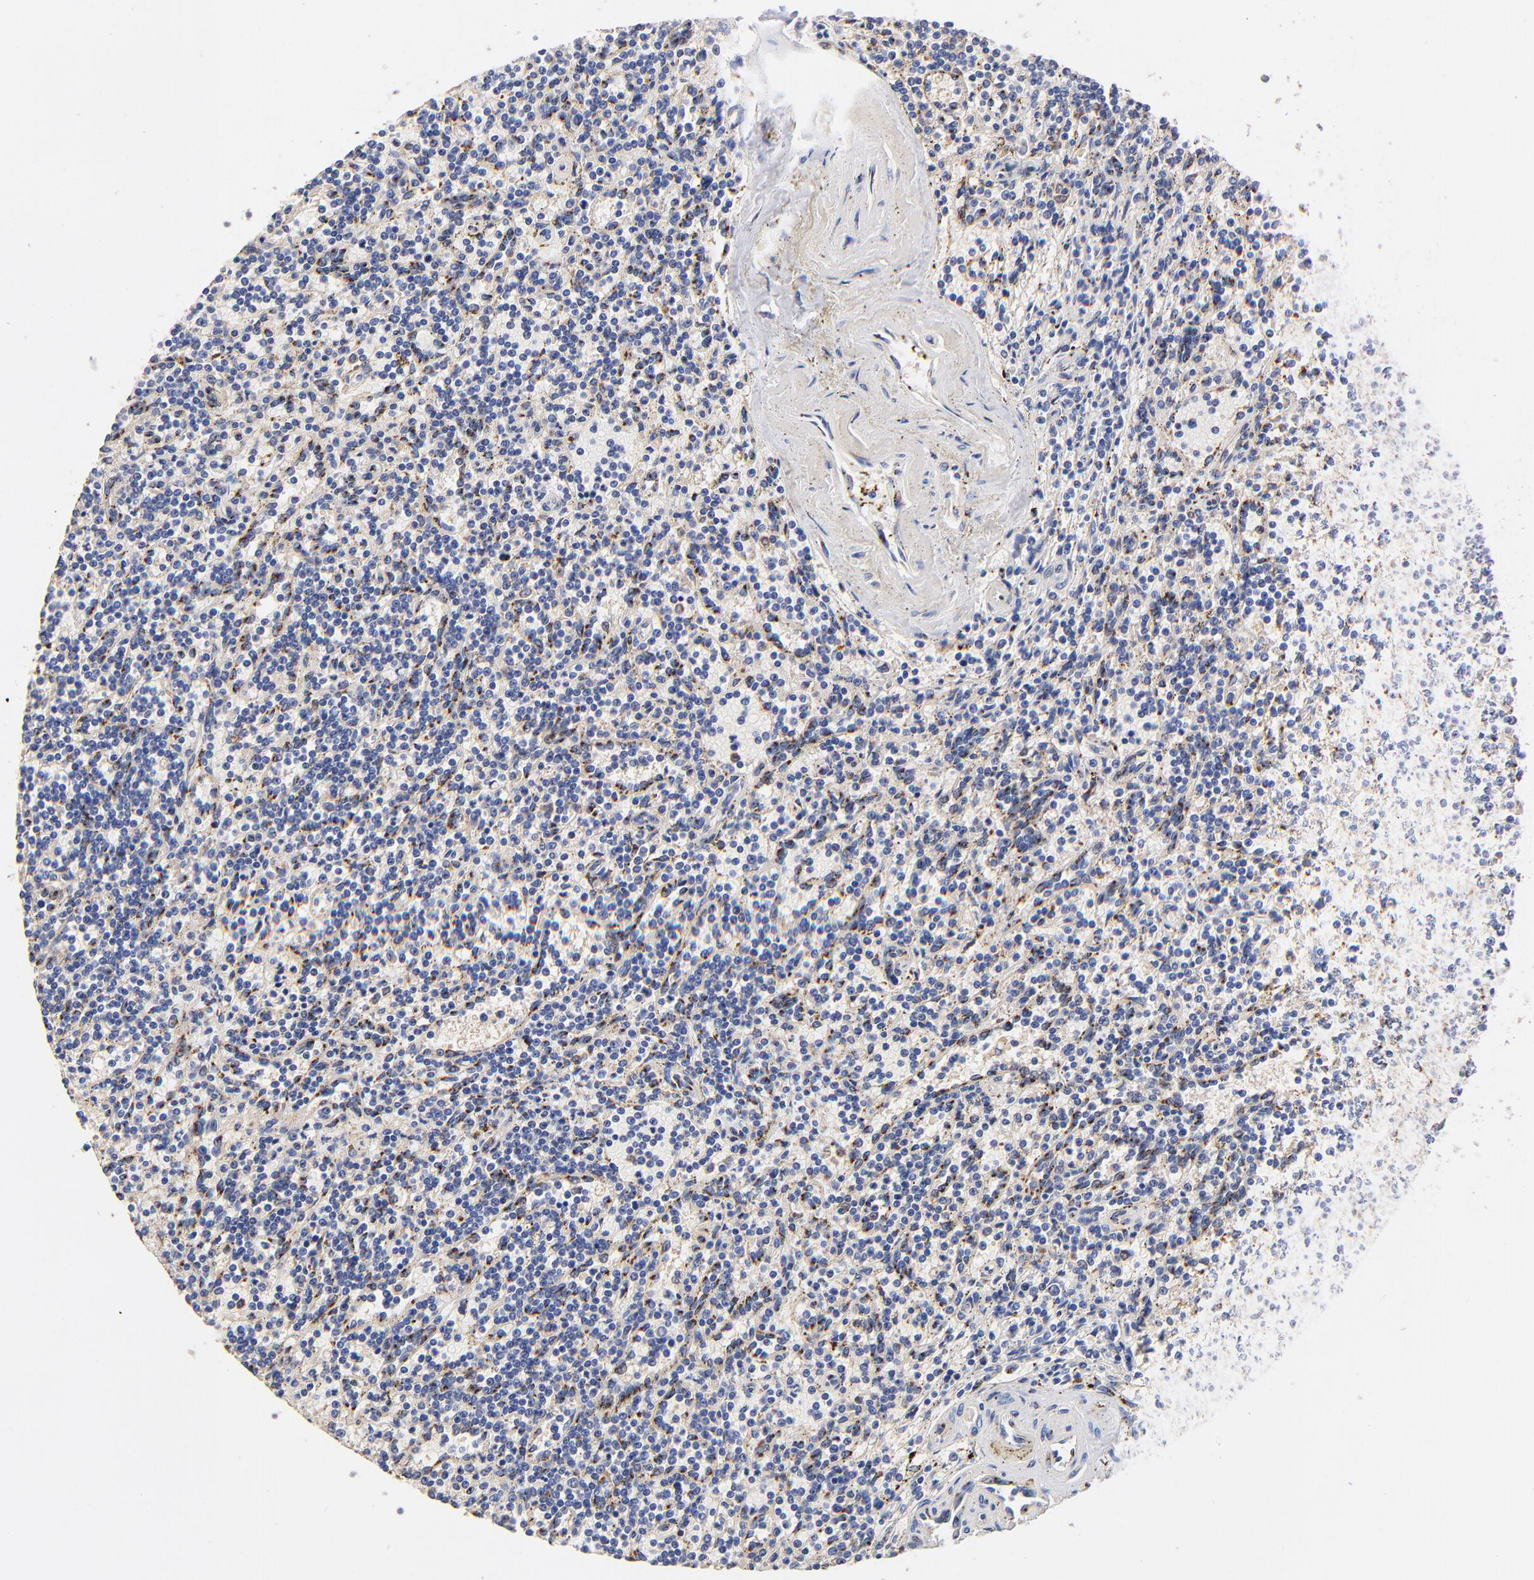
{"staining": {"intensity": "moderate", "quantity": "<25%", "location": "cytoplasmic/membranous"}, "tissue": "lymphoma", "cell_type": "Tumor cells", "image_type": "cancer", "snomed": [{"axis": "morphology", "description": "Malignant lymphoma, non-Hodgkin's type, Low grade"}, {"axis": "topography", "description": "Spleen"}], "caption": "IHC histopathology image of neoplastic tissue: low-grade malignant lymphoma, non-Hodgkin's type stained using IHC displays low levels of moderate protein expression localized specifically in the cytoplasmic/membranous of tumor cells, appearing as a cytoplasmic/membranous brown color.", "gene": "FMNL3", "patient": {"sex": "male", "age": 73}}